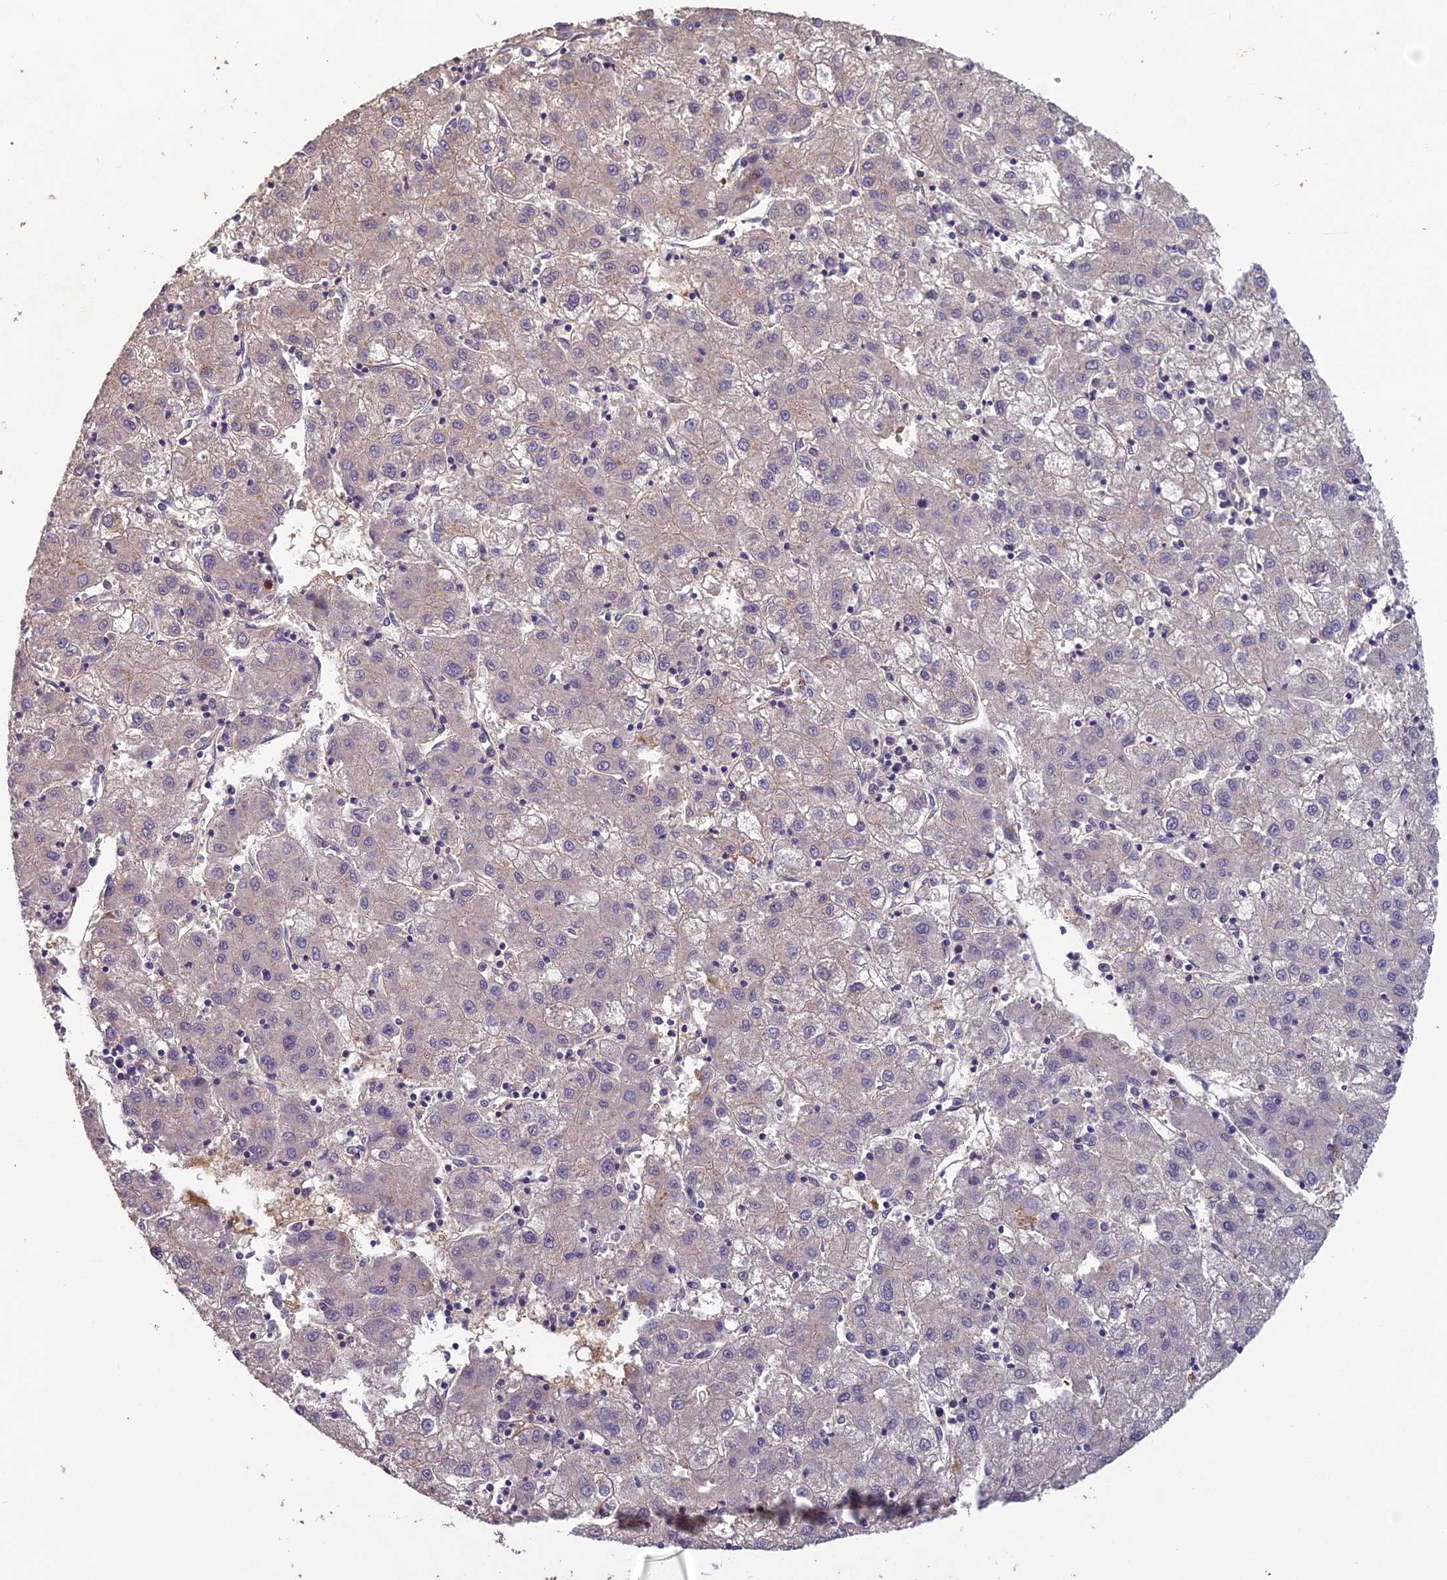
{"staining": {"intensity": "negative", "quantity": "none", "location": "none"}, "tissue": "liver cancer", "cell_type": "Tumor cells", "image_type": "cancer", "snomed": [{"axis": "morphology", "description": "Carcinoma, Hepatocellular, NOS"}, {"axis": "topography", "description": "Liver"}], "caption": "A histopathology image of liver hepatocellular carcinoma stained for a protein displays no brown staining in tumor cells.", "gene": "CEACAM16", "patient": {"sex": "male", "age": 72}}